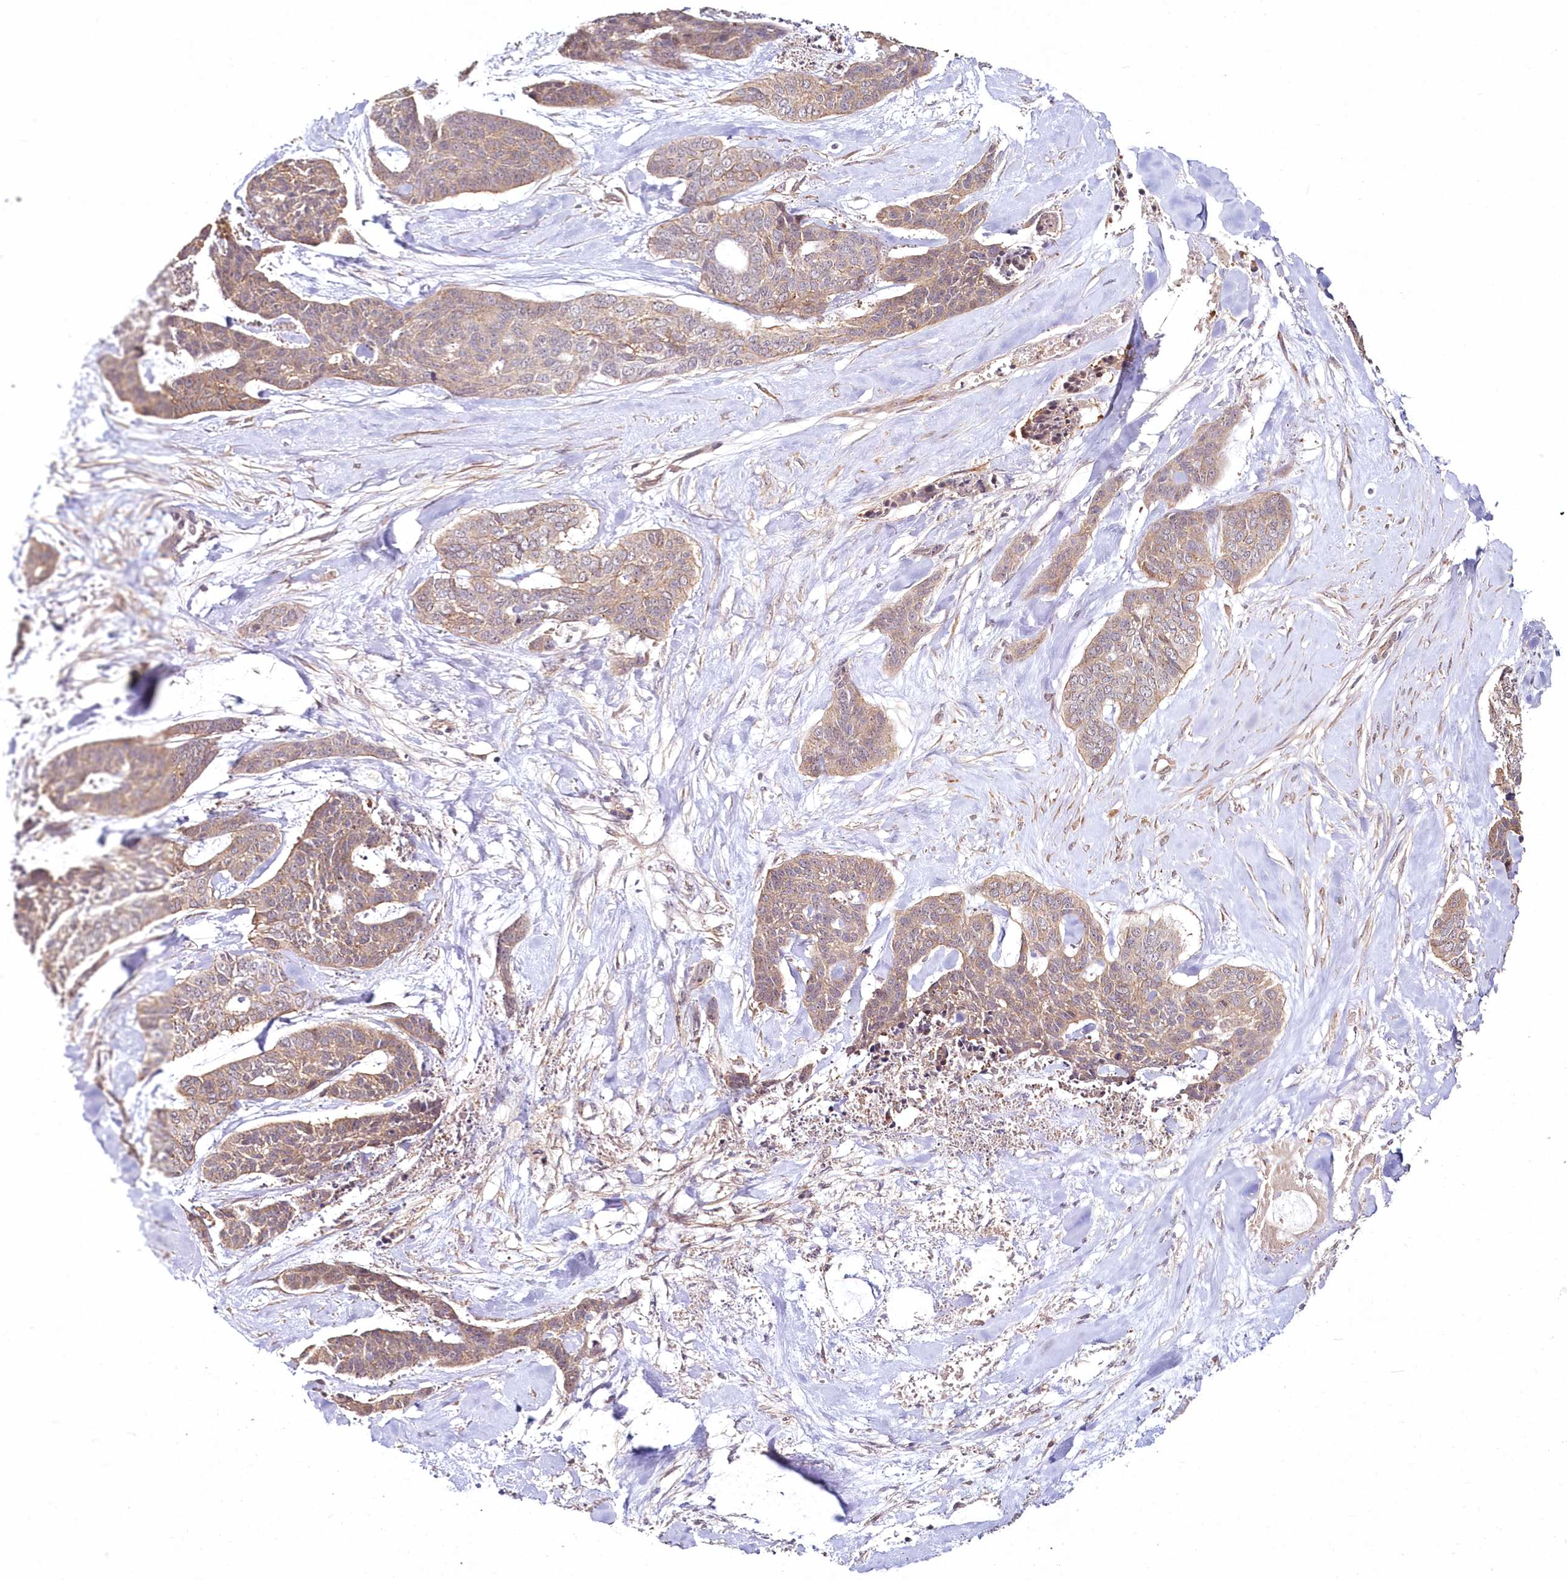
{"staining": {"intensity": "moderate", "quantity": ">75%", "location": "cytoplasmic/membranous"}, "tissue": "skin cancer", "cell_type": "Tumor cells", "image_type": "cancer", "snomed": [{"axis": "morphology", "description": "Basal cell carcinoma"}, {"axis": "topography", "description": "Skin"}], "caption": "Tumor cells display medium levels of moderate cytoplasmic/membranous expression in about >75% of cells in basal cell carcinoma (skin). The protein is stained brown, and the nuclei are stained in blue (DAB (3,3'-diaminobenzidine) IHC with brightfield microscopy, high magnification).", "gene": "HYCC2", "patient": {"sex": "female", "age": 64}}